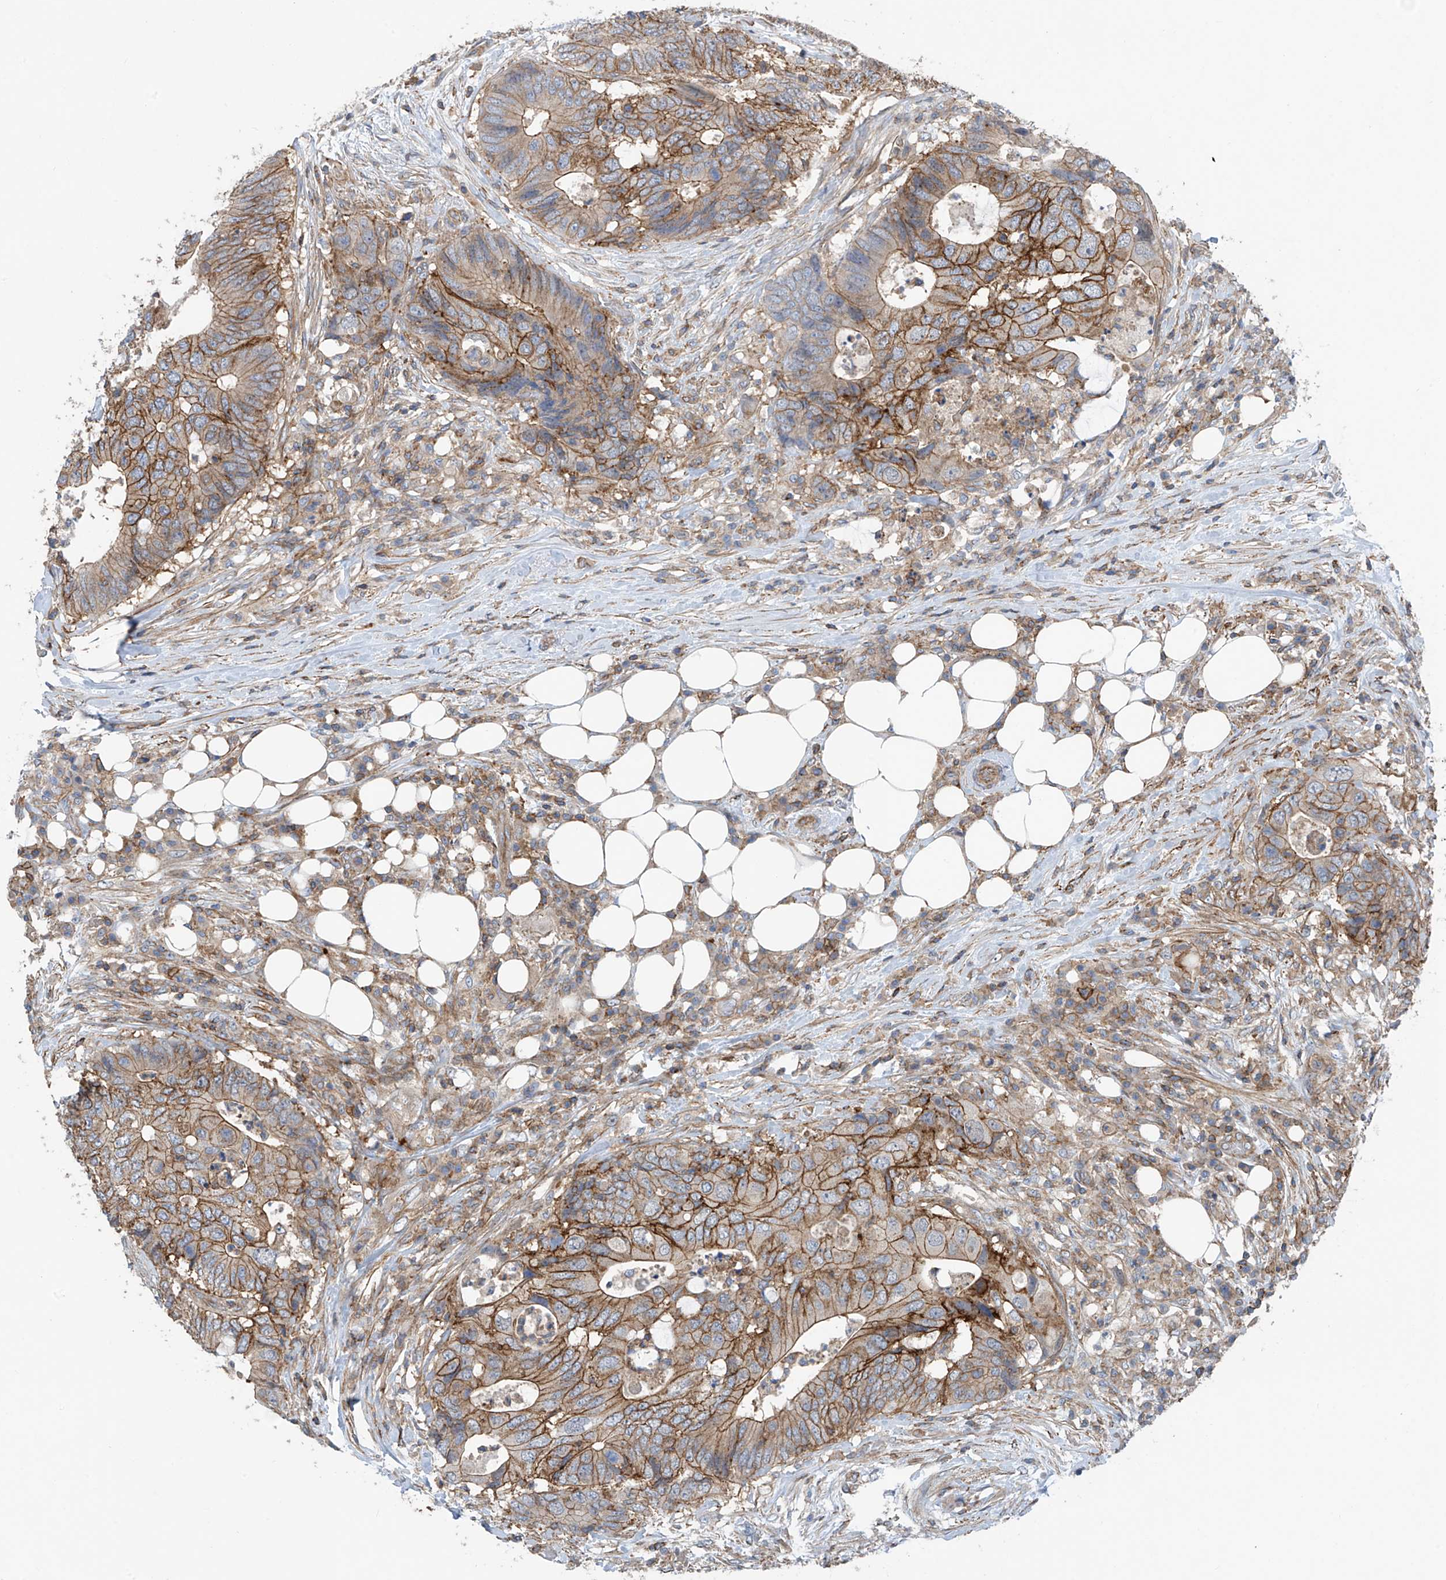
{"staining": {"intensity": "moderate", "quantity": ">75%", "location": "cytoplasmic/membranous"}, "tissue": "colorectal cancer", "cell_type": "Tumor cells", "image_type": "cancer", "snomed": [{"axis": "morphology", "description": "Adenocarcinoma, NOS"}, {"axis": "topography", "description": "Colon"}], "caption": "Tumor cells exhibit moderate cytoplasmic/membranous staining in about >75% of cells in adenocarcinoma (colorectal). The staining was performed using DAB (3,3'-diaminobenzidine) to visualize the protein expression in brown, while the nuclei were stained in blue with hematoxylin (Magnification: 20x).", "gene": "SLC1A5", "patient": {"sex": "male", "age": 71}}